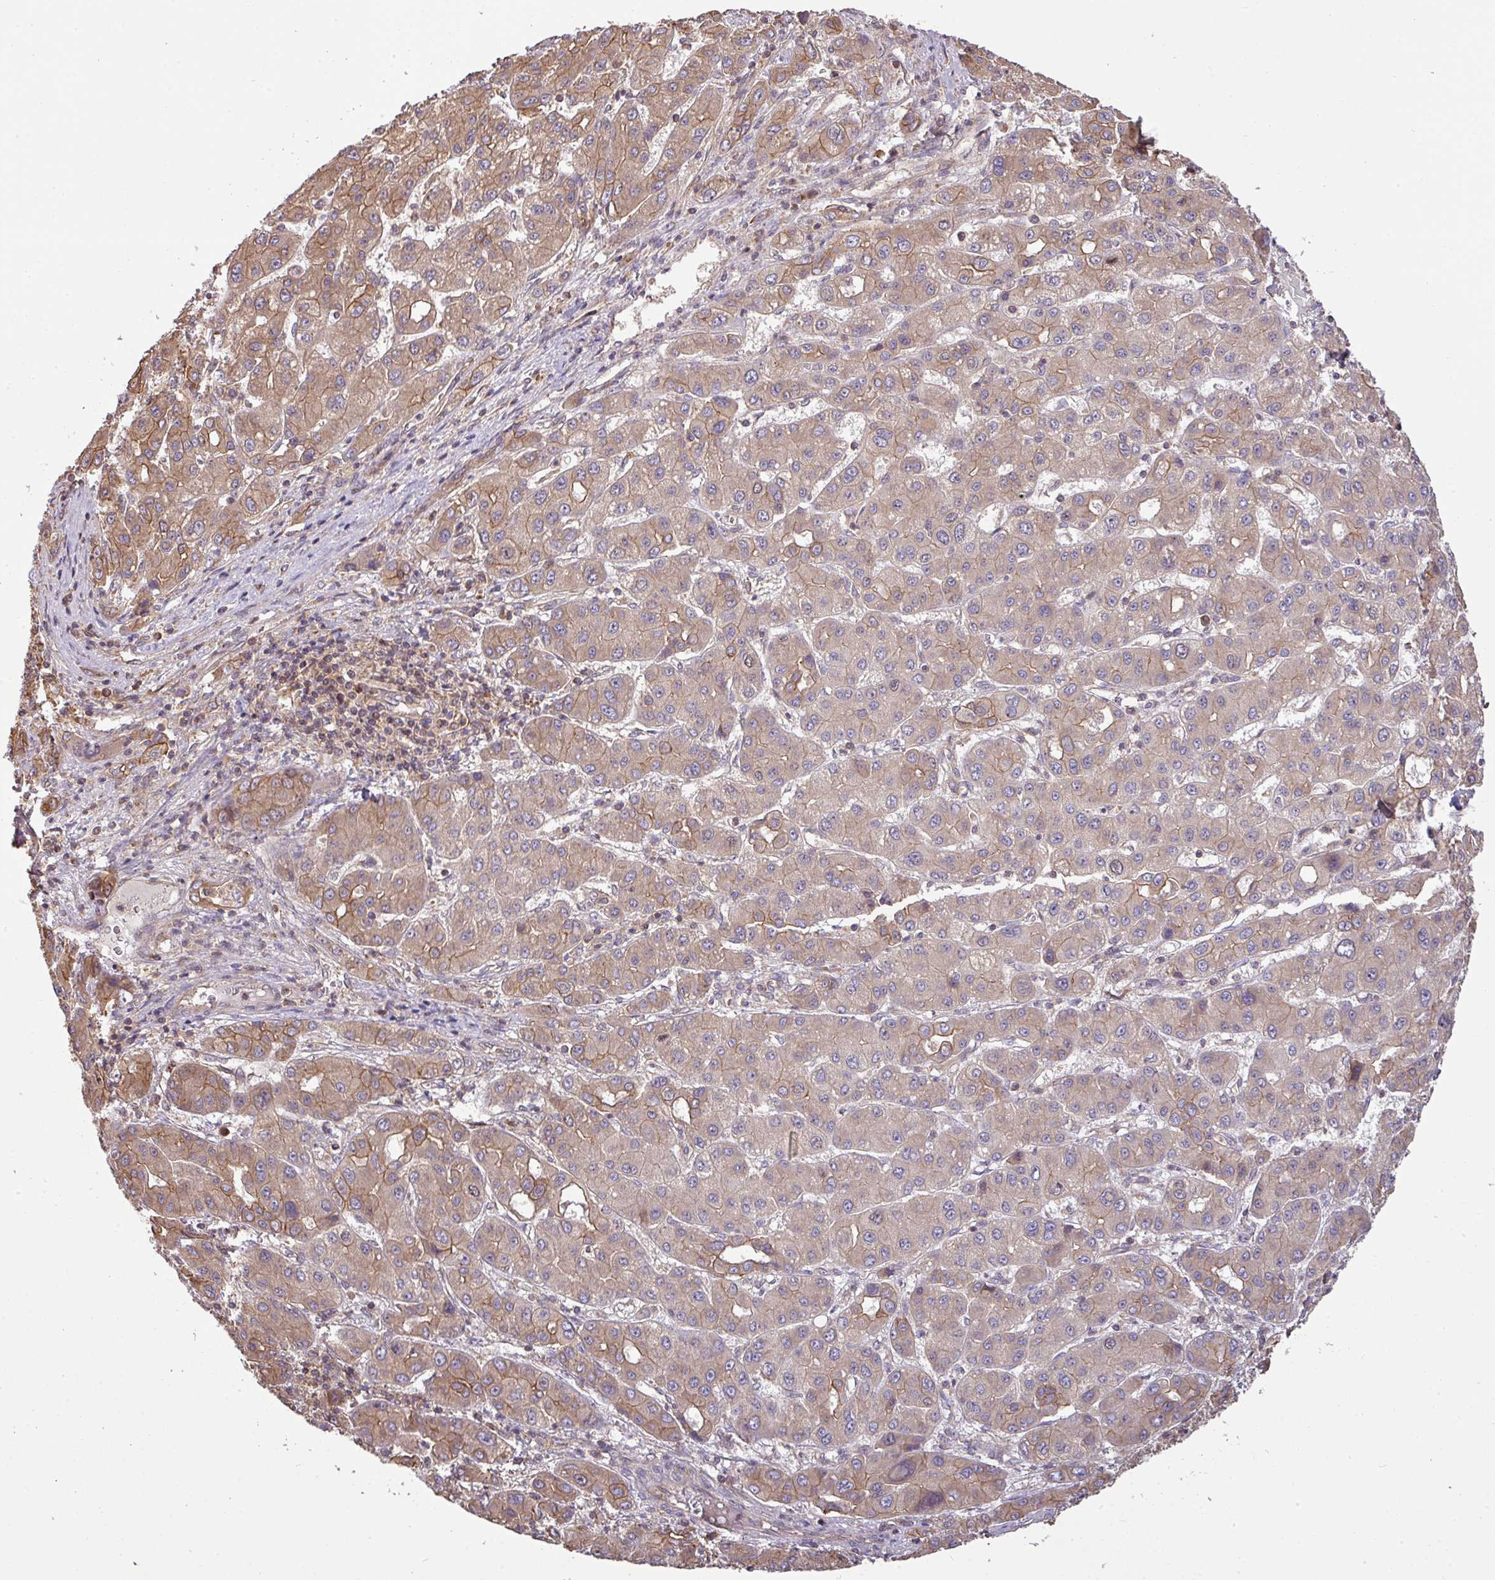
{"staining": {"intensity": "moderate", "quantity": "<25%", "location": "cytoplasmic/membranous"}, "tissue": "liver cancer", "cell_type": "Tumor cells", "image_type": "cancer", "snomed": [{"axis": "morphology", "description": "Carcinoma, Hepatocellular, NOS"}, {"axis": "topography", "description": "Liver"}], "caption": "A histopathology image of hepatocellular carcinoma (liver) stained for a protein shows moderate cytoplasmic/membranous brown staining in tumor cells.", "gene": "VENTX", "patient": {"sex": "male", "age": 55}}